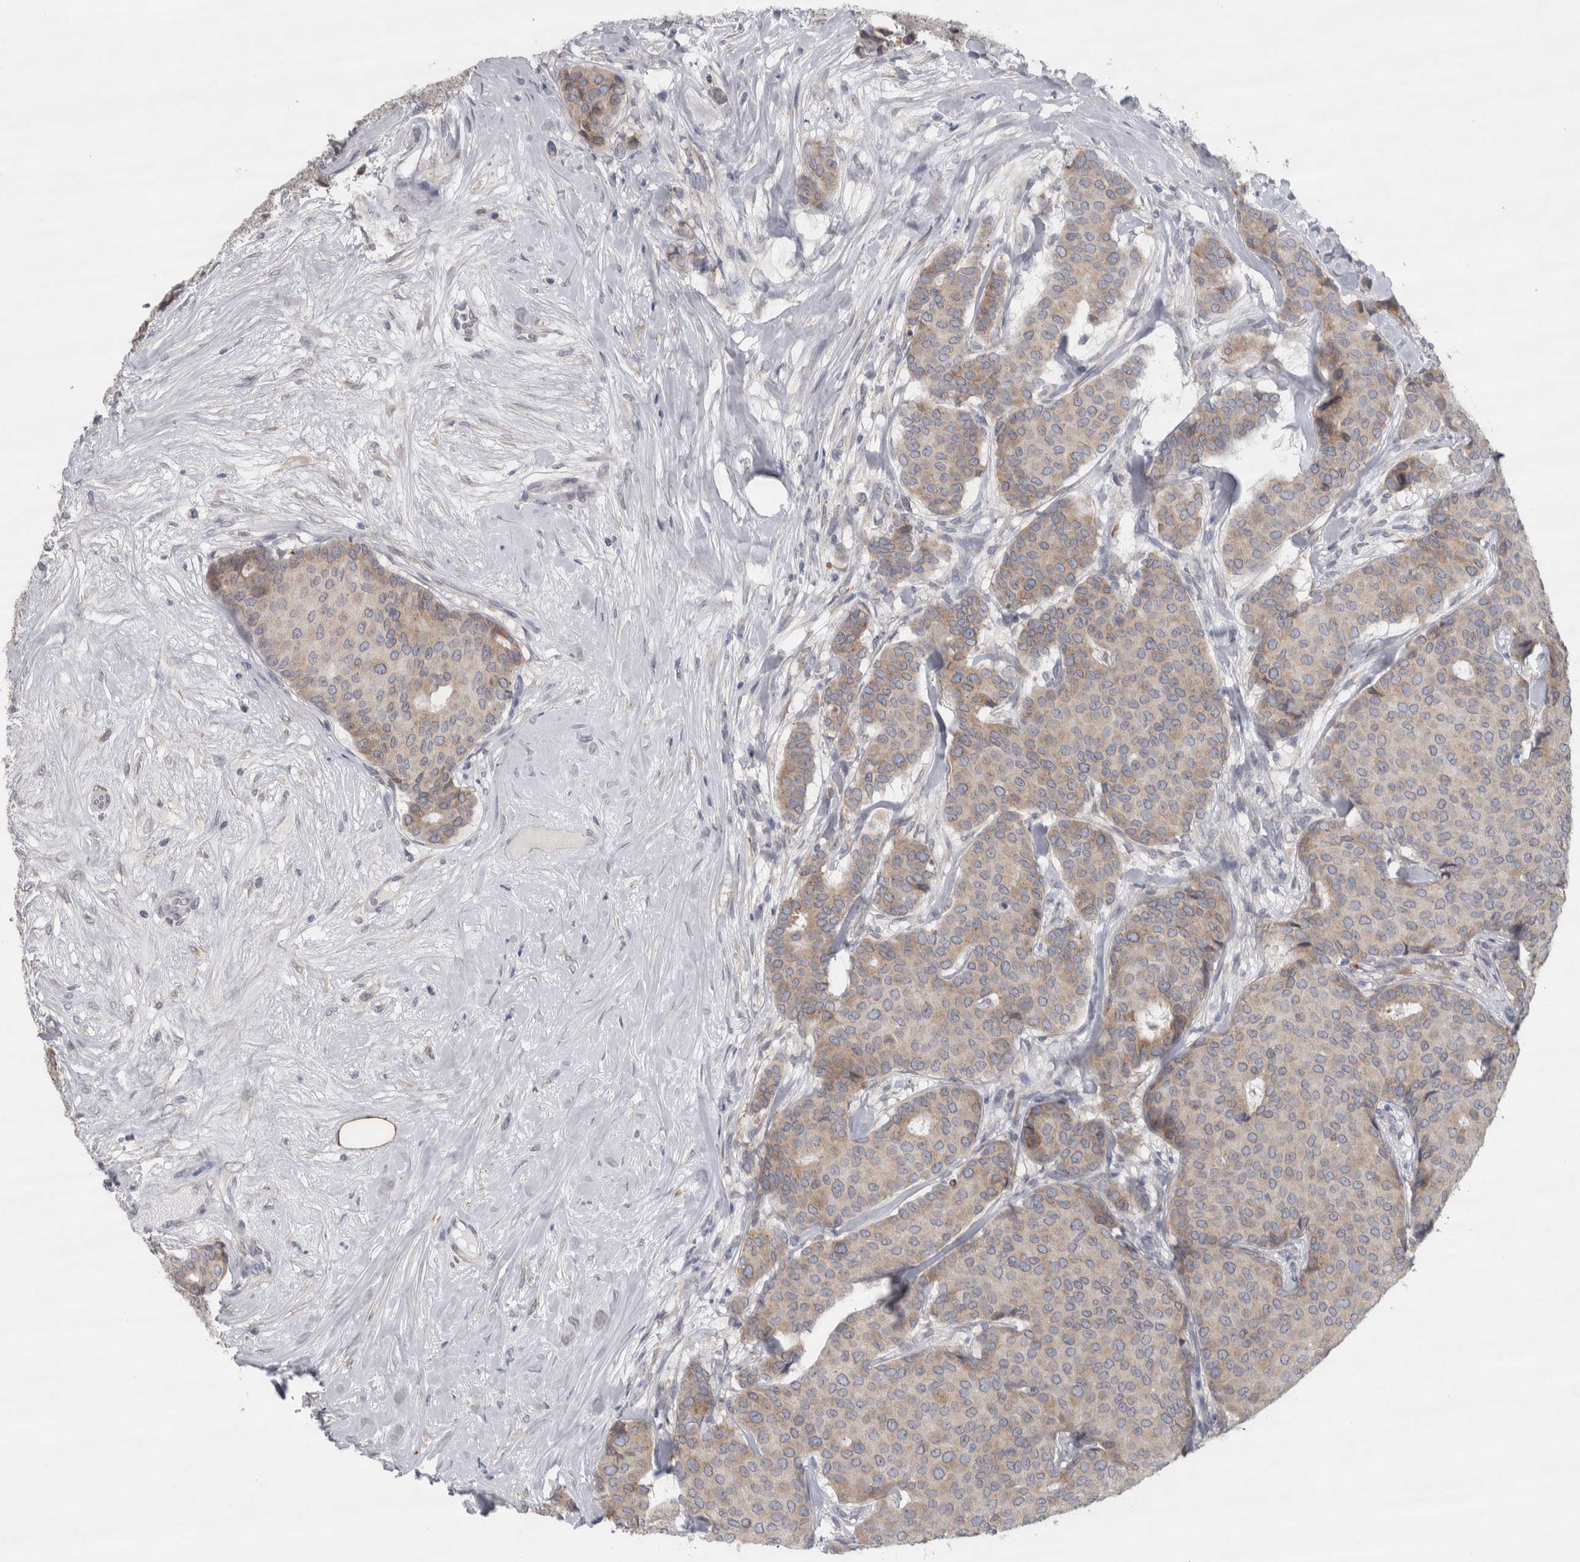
{"staining": {"intensity": "weak", "quantity": ">75%", "location": "cytoplasmic/membranous"}, "tissue": "breast cancer", "cell_type": "Tumor cells", "image_type": "cancer", "snomed": [{"axis": "morphology", "description": "Duct carcinoma"}, {"axis": "topography", "description": "Breast"}], "caption": "The histopathology image exhibits immunohistochemical staining of breast invasive ductal carcinoma. There is weak cytoplasmic/membranous expression is appreciated in approximately >75% of tumor cells.", "gene": "SIGMAR1", "patient": {"sex": "female", "age": 75}}